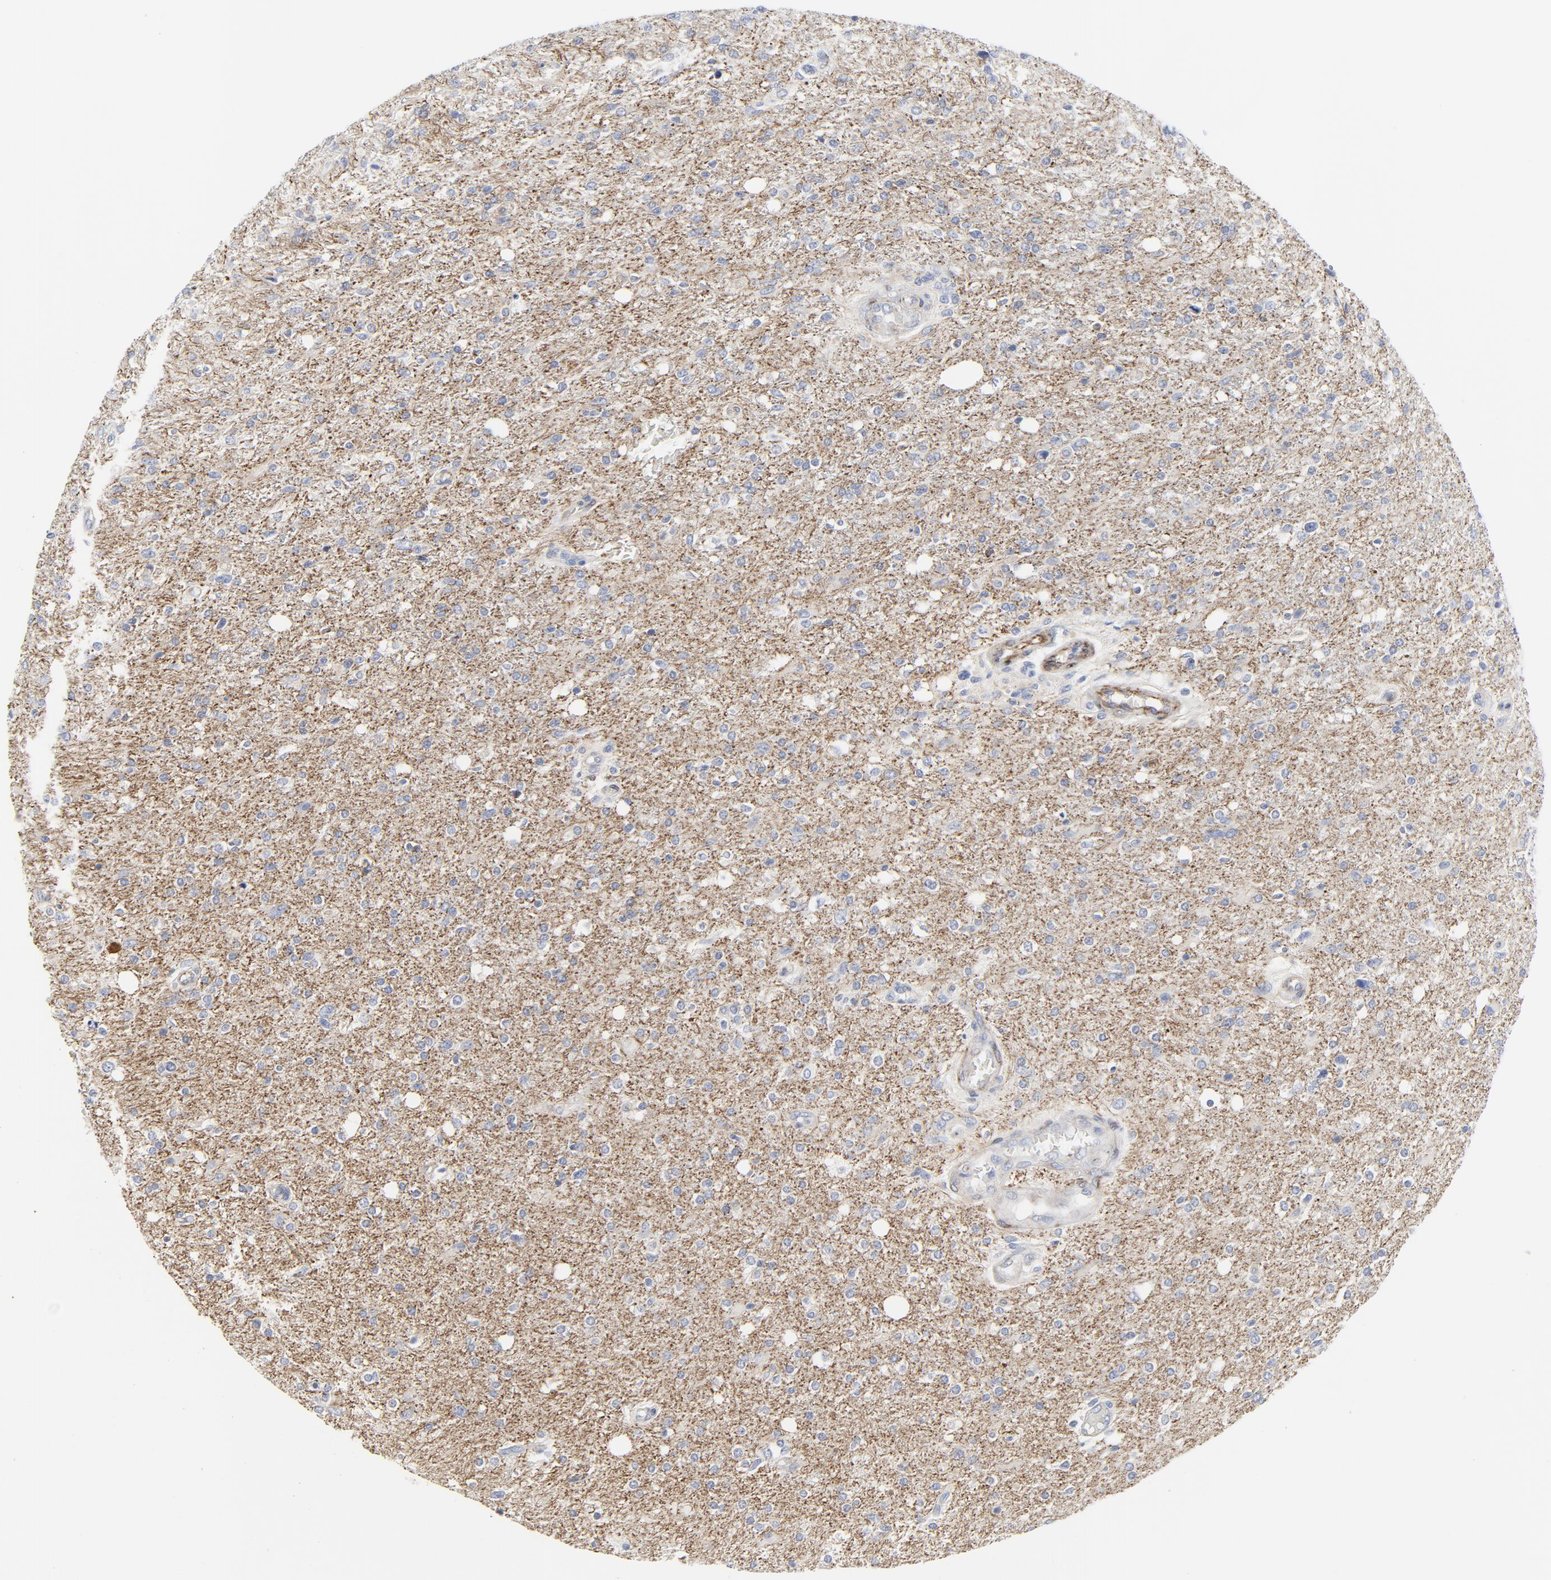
{"staining": {"intensity": "negative", "quantity": "none", "location": "none"}, "tissue": "glioma", "cell_type": "Tumor cells", "image_type": "cancer", "snomed": [{"axis": "morphology", "description": "Glioma, malignant, High grade"}, {"axis": "topography", "description": "Cerebral cortex"}], "caption": "An image of human glioma is negative for staining in tumor cells.", "gene": "TUBB1", "patient": {"sex": "male", "age": 76}}